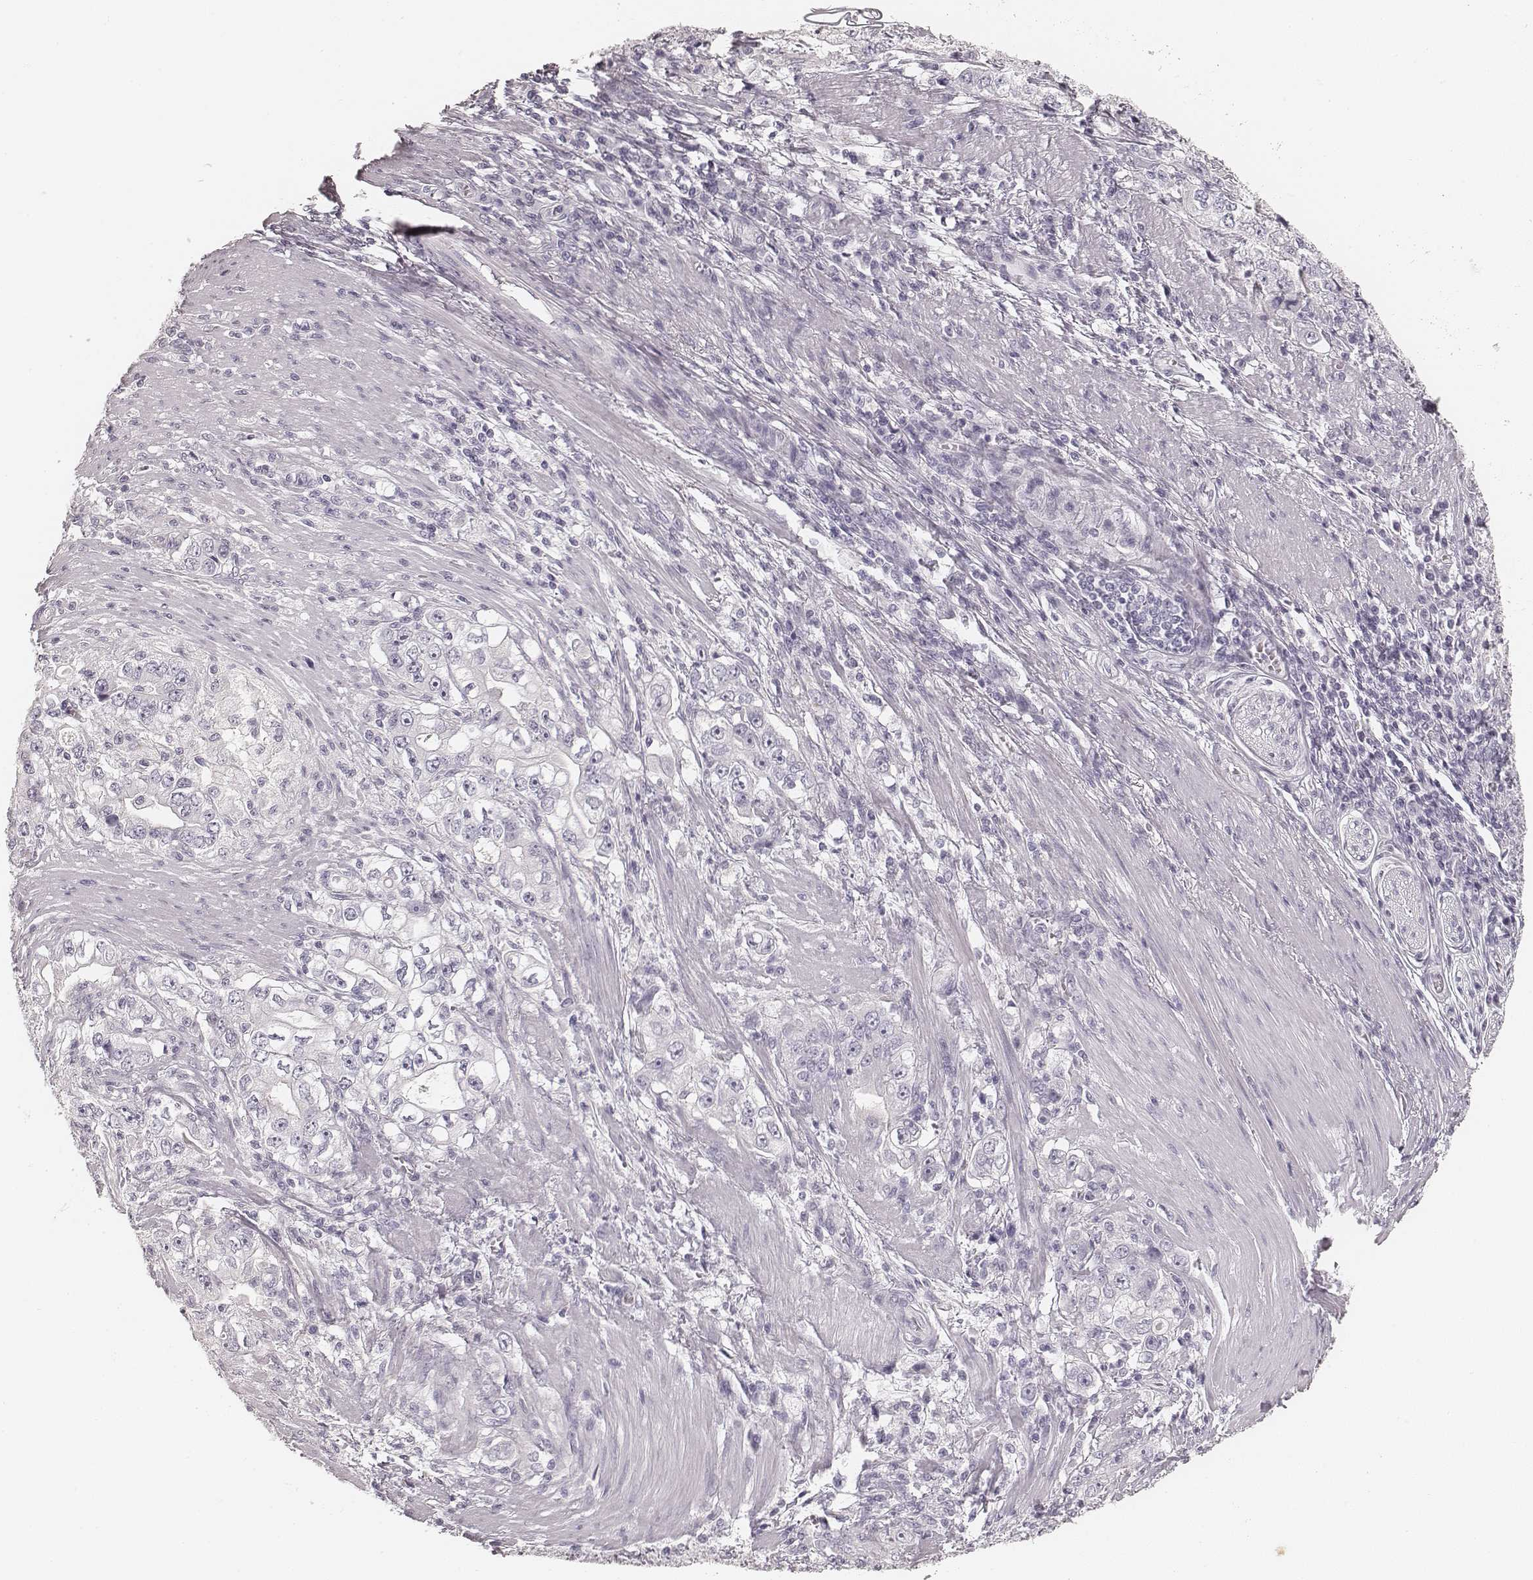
{"staining": {"intensity": "negative", "quantity": "none", "location": "none"}, "tissue": "stomach cancer", "cell_type": "Tumor cells", "image_type": "cancer", "snomed": [{"axis": "morphology", "description": "Adenocarcinoma, NOS"}, {"axis": "topography", "description": "Stomach, lower"}], "caption": "Adenocarcinoma (stomach) was stained to show a protein in brown. There is no significant expression in tumor cells.", "gene": "HNF4G", "patient": {"sex": "female", "age": 72}}